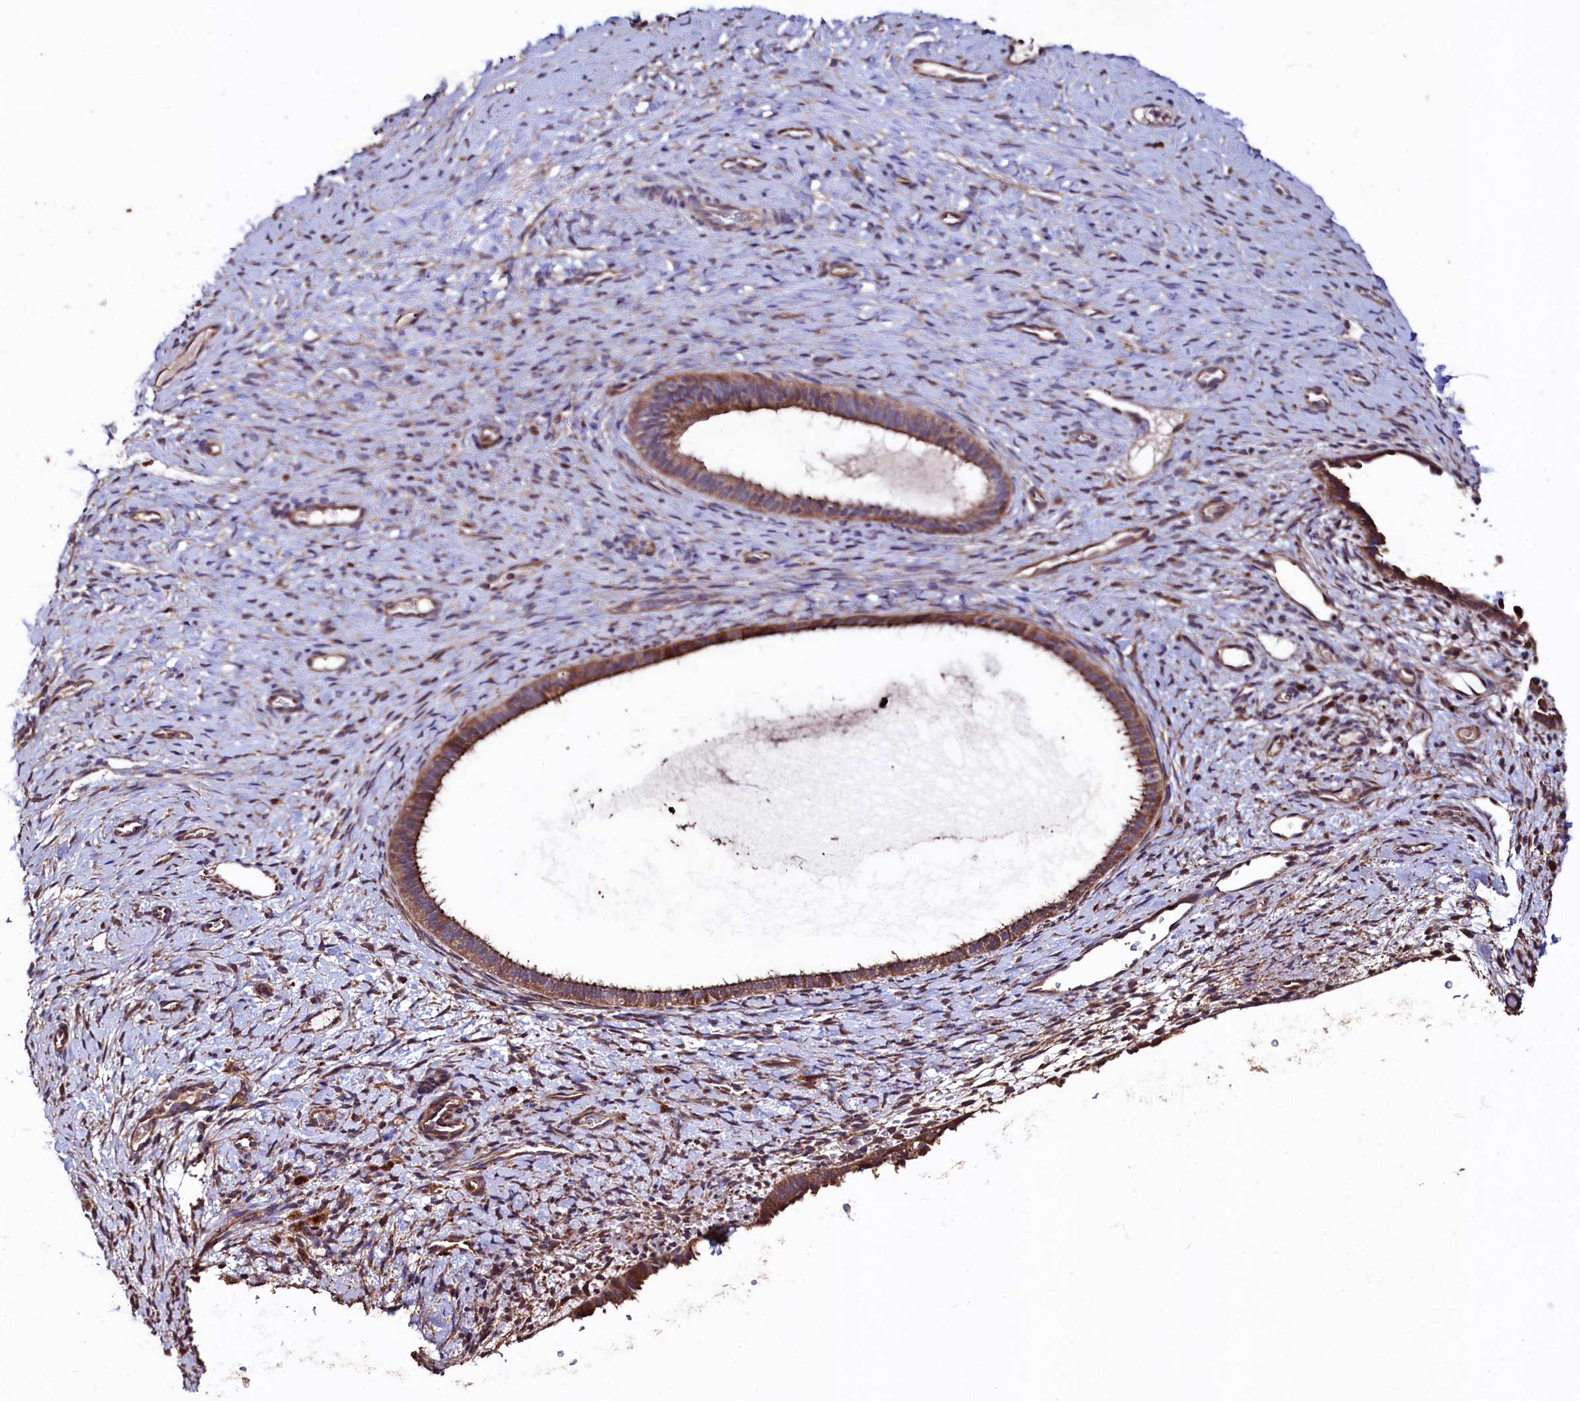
{"staining": {"intensity": "moderate", "quantity": "<25%", "location": "cytoplasmic/membranous"}, "tissue": "endometrium", "cell_type": "Cells in endometrial stroma", "image_type": "normal", "snomed": [{"axis": "morphology", "description": "Normal tissue, NOS"}, {"axis": "topography", "description": "Endometrium"}], "caption": "This is an image of immunohistochemistry (IHC) staining of normal endometrium, which shows moderate positivity in the cytoplasmic/membranous of cells in endometrial stroma.", "gene": "TMEM98", "patient": {"sex": "female", "age": 65}}